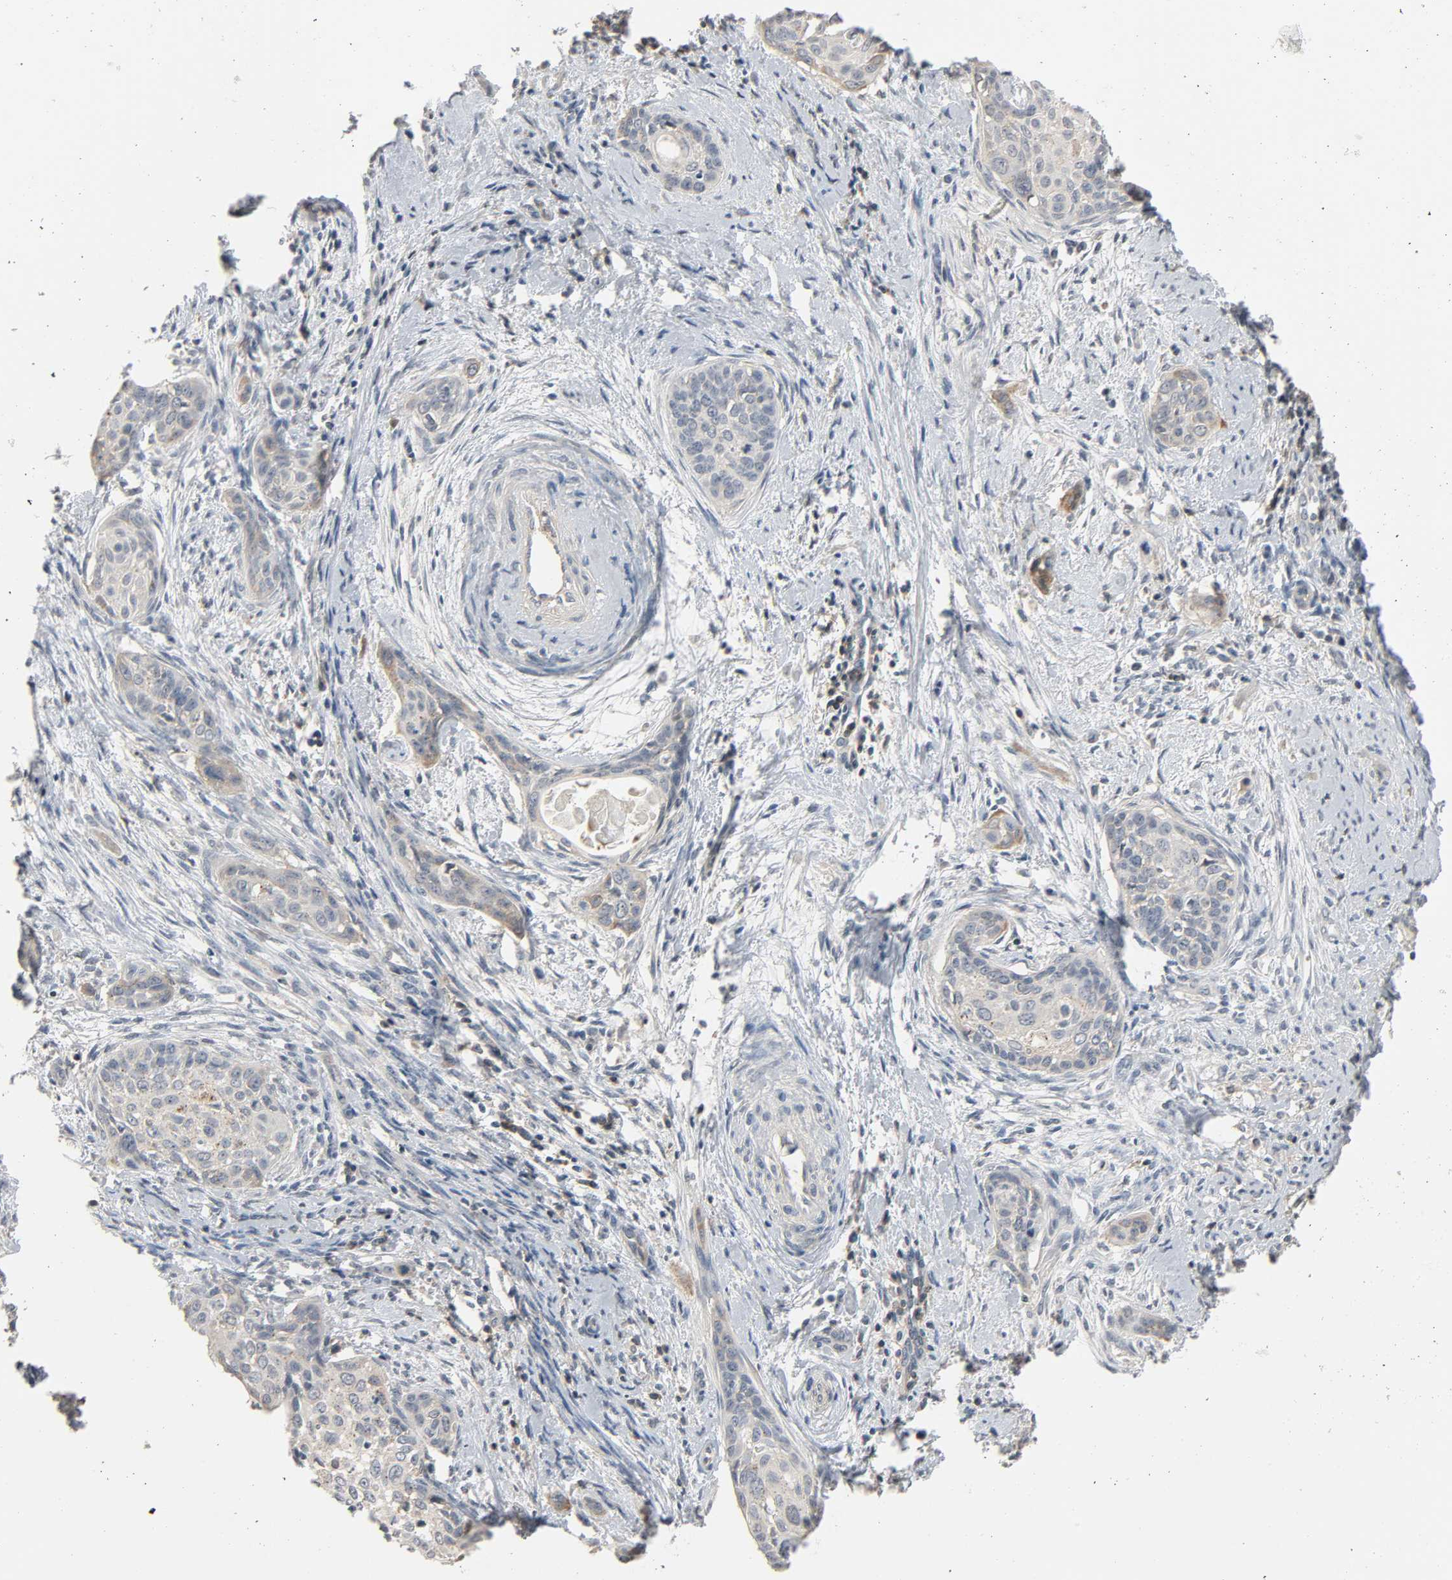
{"staining": {"intensity": "weak", "quantity": "<25%", "location": "cytoplasmic/membranous"}, "tissue": "cervical cancer", "cell_type": "Tumor cells", "image_type": "cancer", "snomed": [{"axis": "morphology", "description": "Squamous cell carcinoma, NOS"}, {"axis": "topography", "description": "Cervix"}], "caption": "Tumor cells show no significant positivity in squamous cell carcinoma (cervical).", "gene": "CD4", "patient": {"sex": "female", "age": 33}}